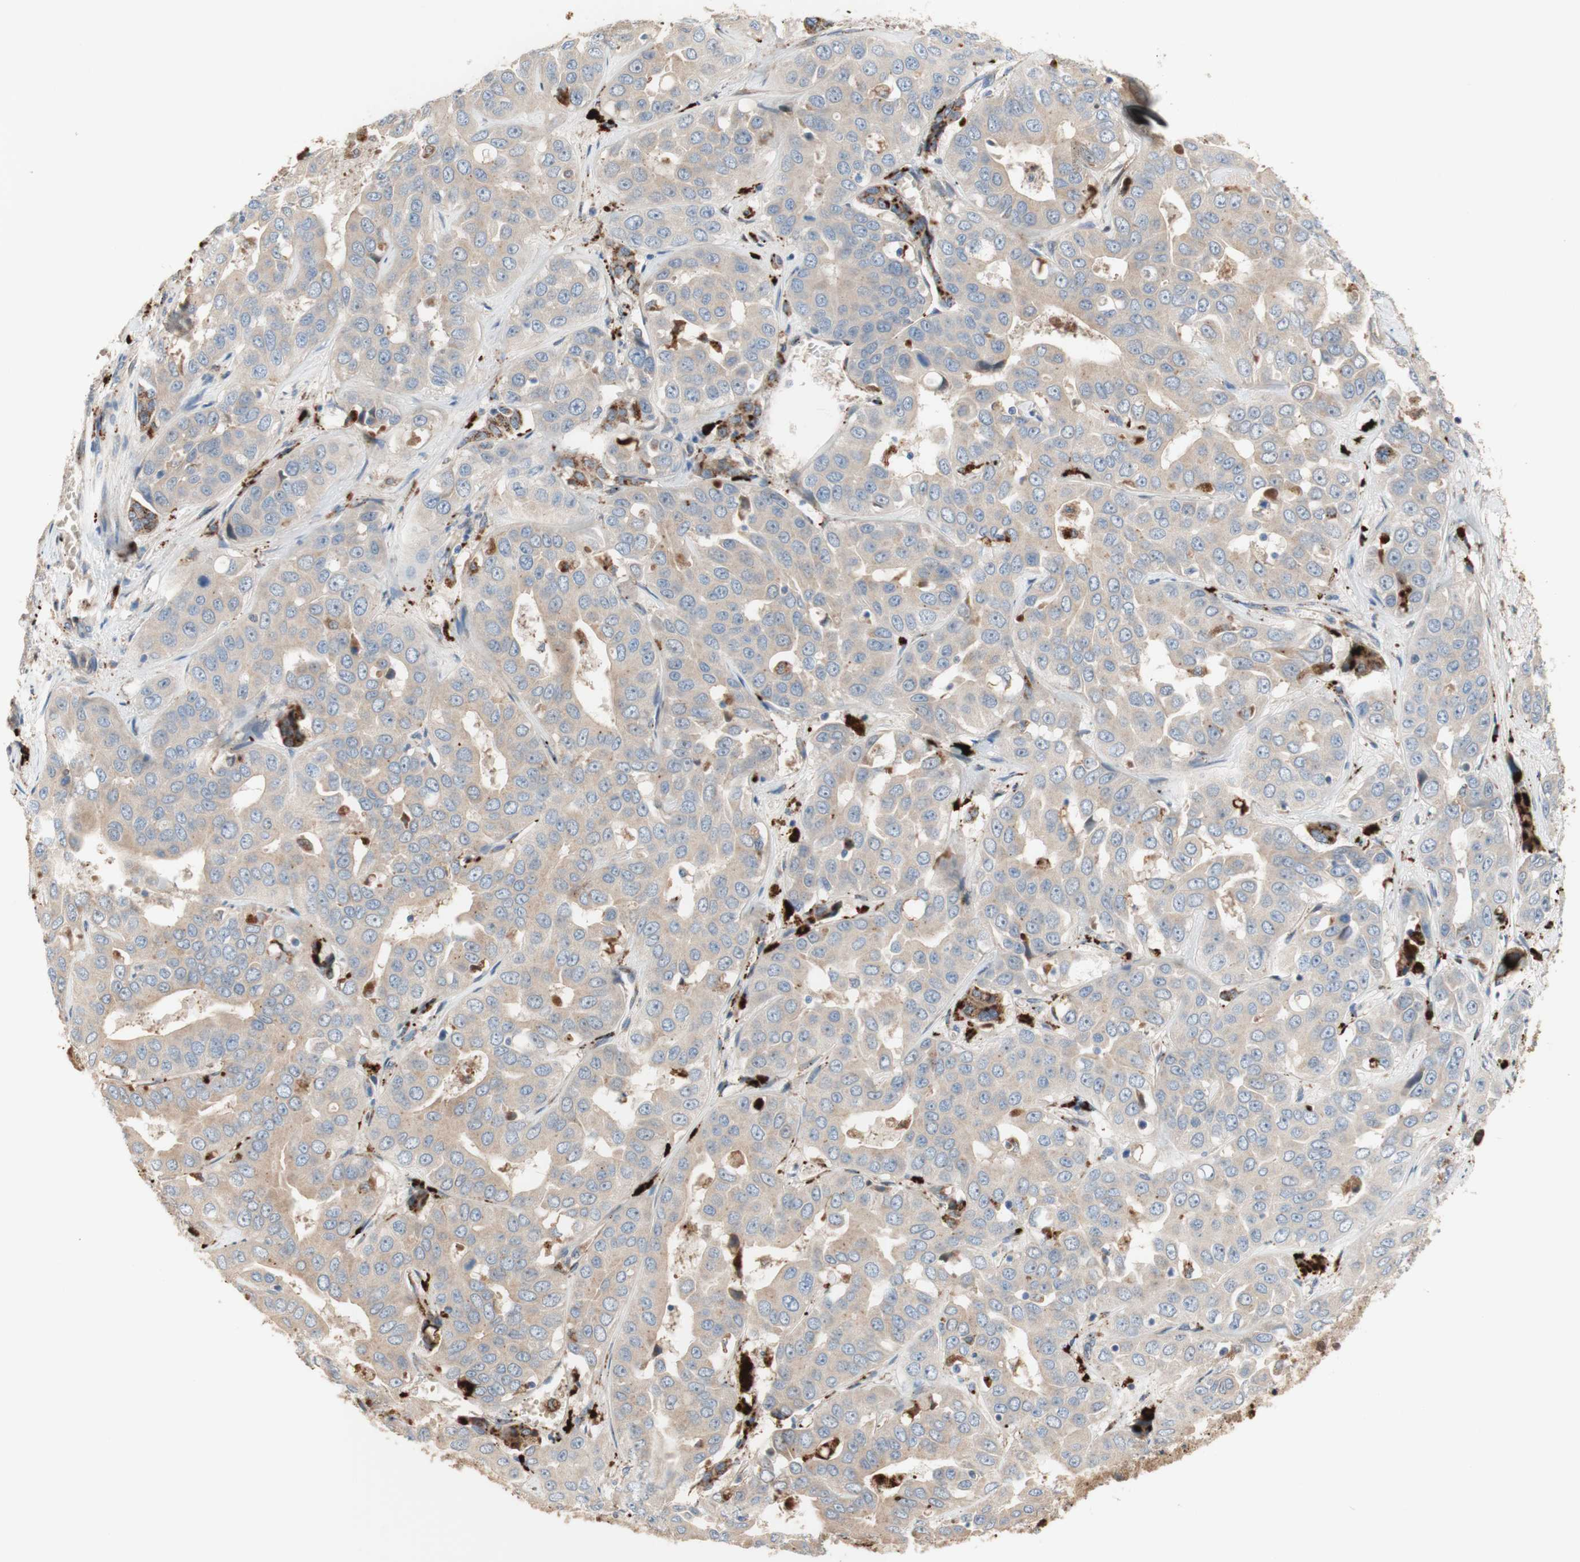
{"staining": {"intensity": "weak", "quantity": ">75%", "location": "cytoplasmic/membranous"}, "tissue": "liver cancer", "cell_type": "Tumor cells", "image_type": "cancer", "snomed": [{"axis": "morphology", "description": "Cholangiocarcinoma"}, {"axis": "topography", "description": "Liver"}], "caption": "An IHC histopathology image of neoplastic tissue is shown. Protein staining in brown highlights weak cytoplasmic/membranous positivity in liver cancer (cholangiocarcinoma) within tumor cells. The staining was performed using DAB to visualize the protein expression in brown, while the nuclei were stained in blue with hematoxylin (Magnification: 20x).", "gene": "PTPN21", "patient": {"sex": "female", "age": 52}}